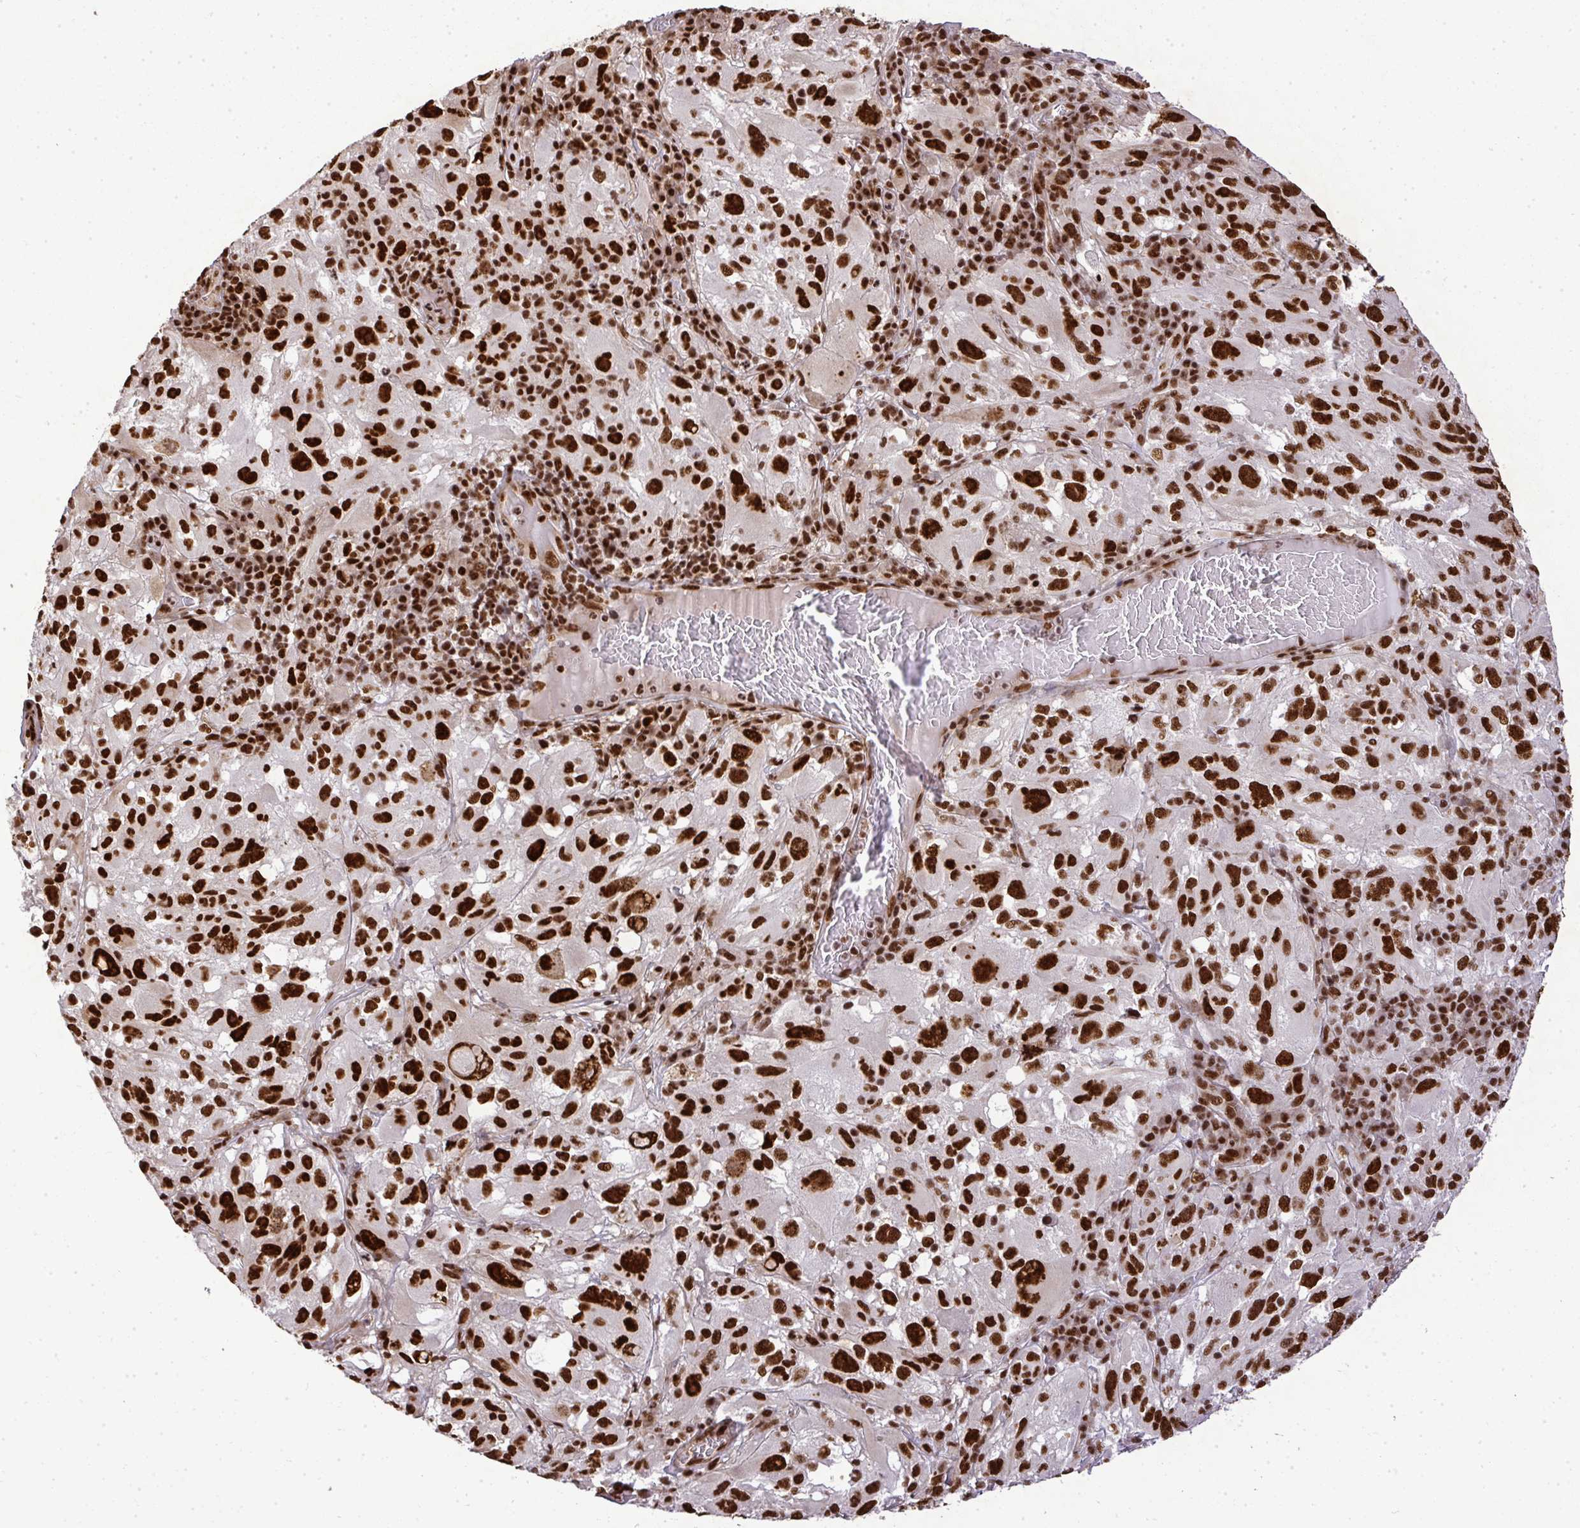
{"staining": {"intensity": "strong", "quantity": ">75%", "location": "nuclear"}, "tissue": "melanoma", "cell_type": "Tumor cells", "image_type": "cancer", "snomed": [{"axis": "morphology", "description": "Malignant melanoma, NOS"}, {"axis": "topography", "description": "Skin"}], "caption": "Immunohistochemical staining of human malignant melanoma demonstrates strong nuclear protein staining in about >75% of tumor cells.", "gene": "U2AF1", "patient": {"sex": "female", "age": 71}}